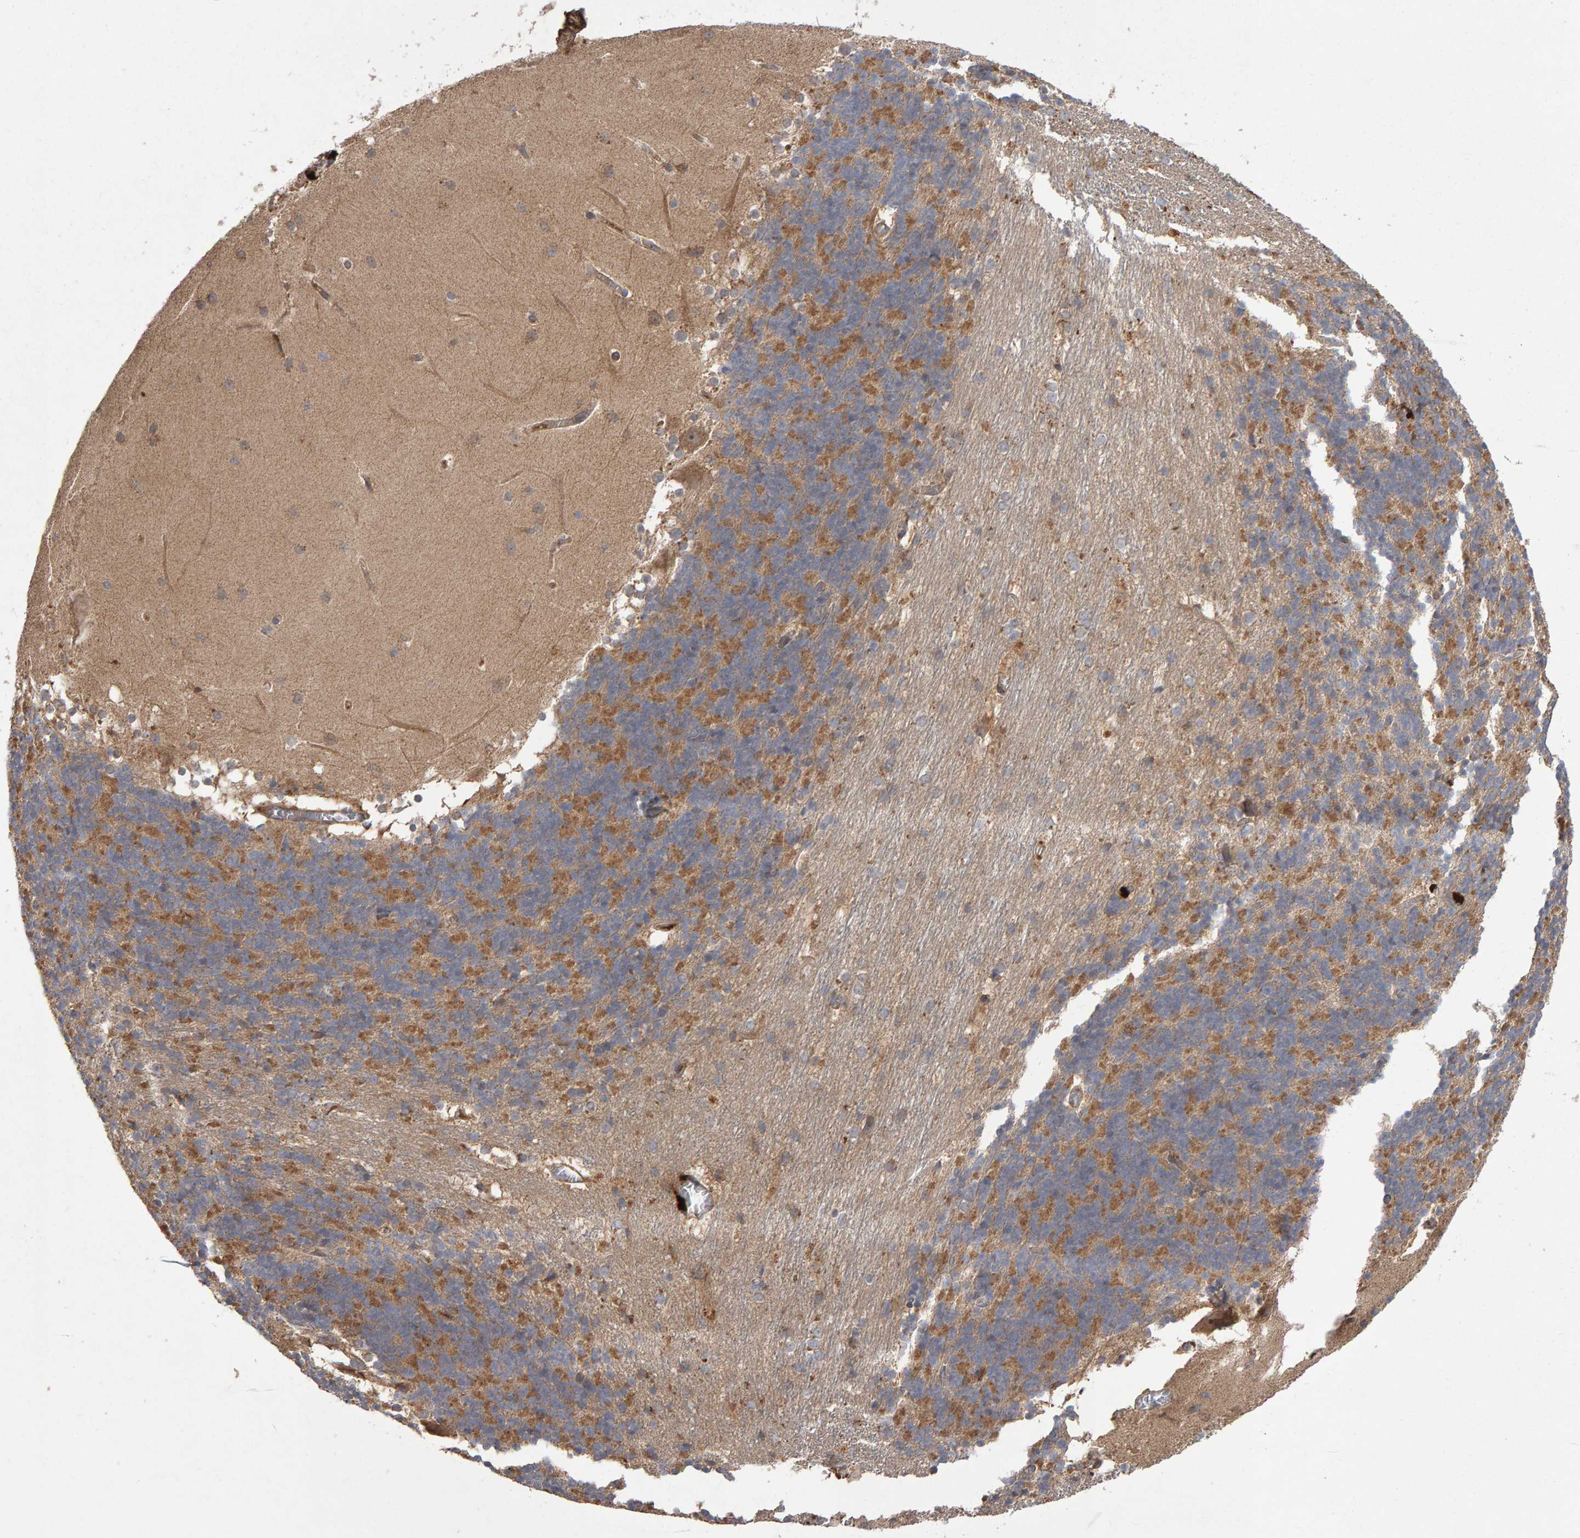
{"staining": {"intensity": "moderate", "quantity": ">75%", "location": "cytoplasmic/membranous"}, "tissue": "cerebellum", "cell_type": "Cells in granular layer", "image_type": "normal", "snomed": [{"axis": "morphology", "description": "Normal tissue, NOS"}, {"axis": "topography", "description": "Cerebellum"}], "caption": "A medium amount of moderate cytoplasmic/membranous expression is seen in approximately >75% of cells in granular layer in normal cerebellum.", "gene": "PGS1", "patient": {"sex": "female", "age": 19}}